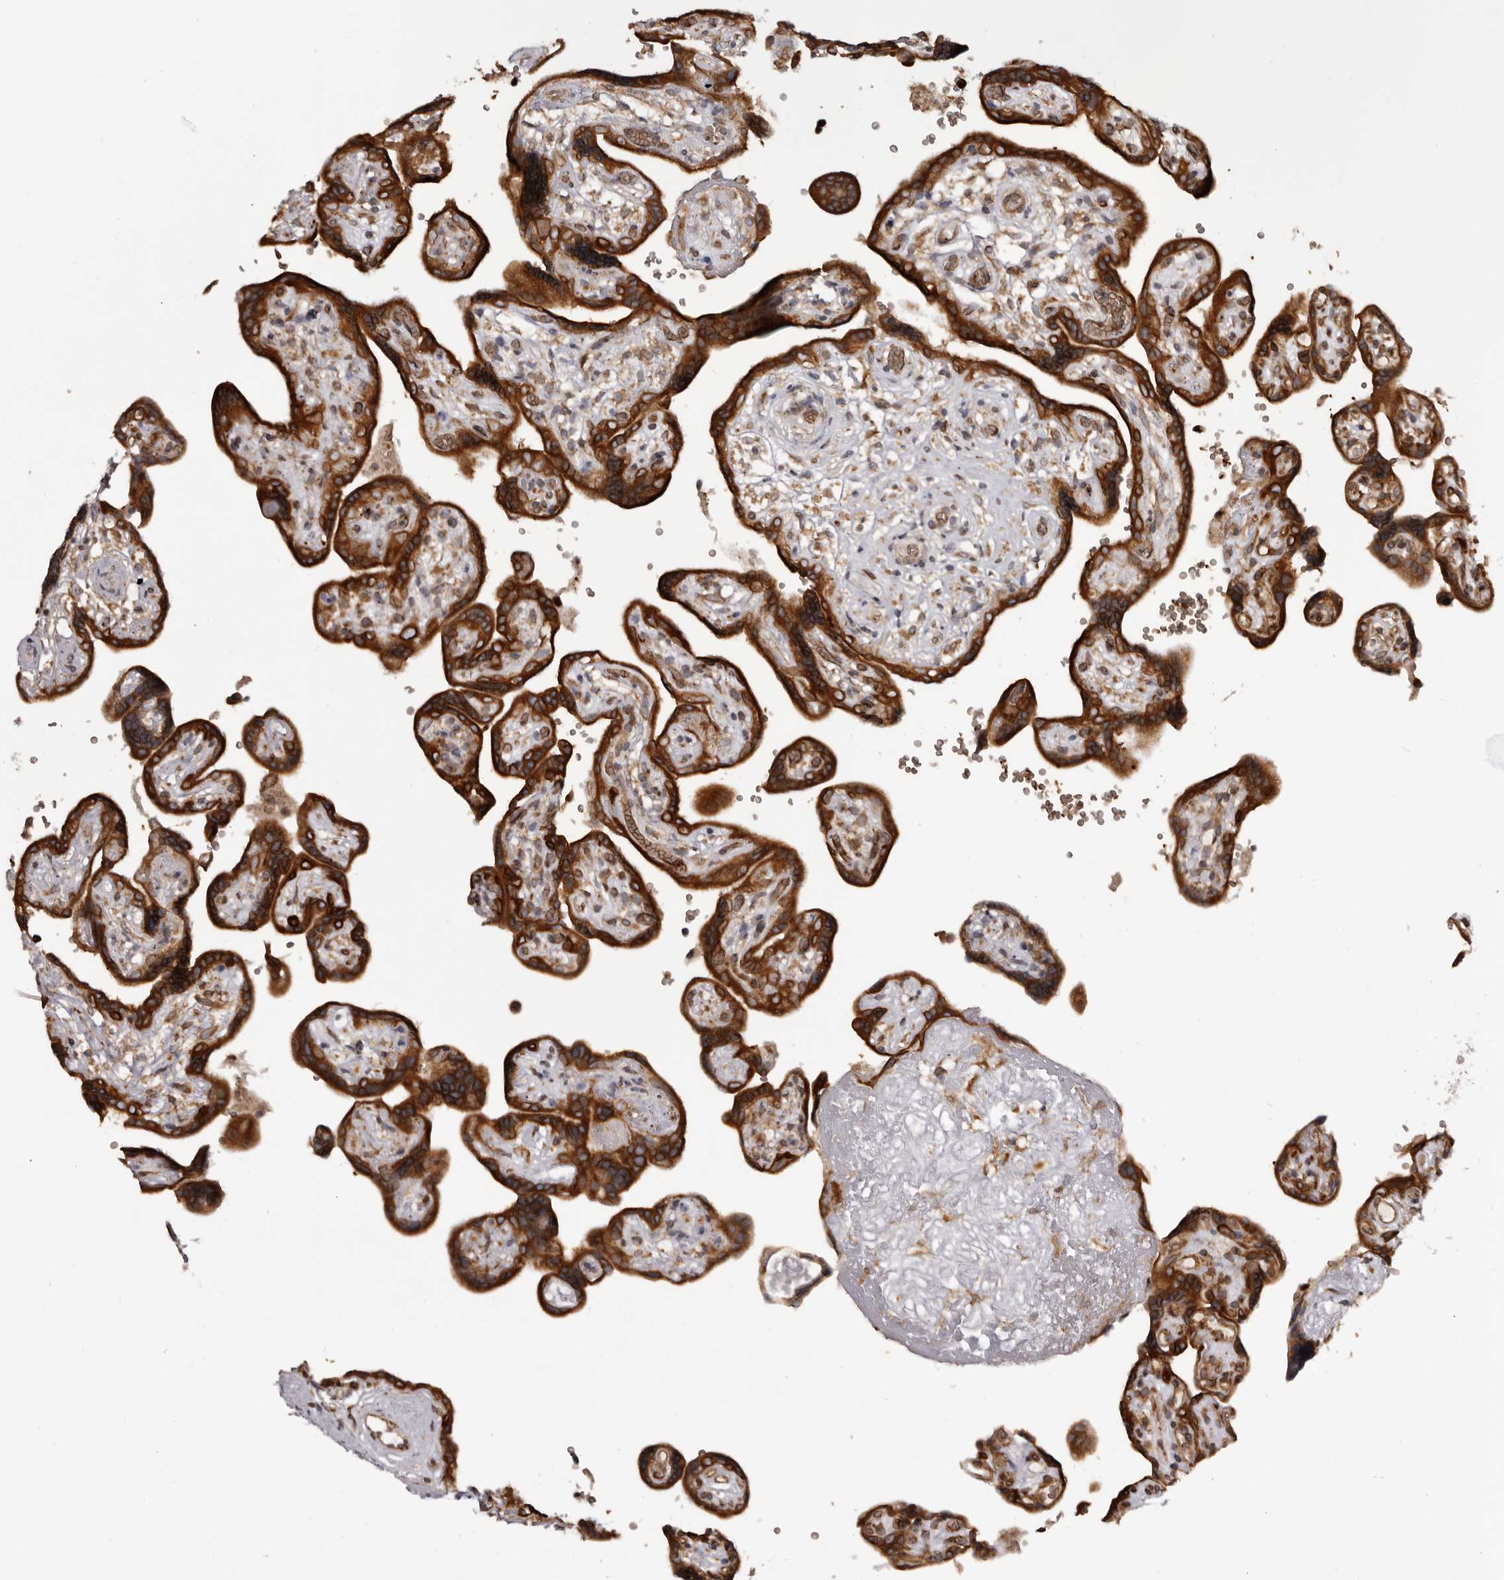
{"staining": {"intensity": "moderate", "quantity": ">75%", "location": "cytoplasmic/membranous"}, "tissue": "placenta", "cell_type": "Decidual cells", "image_type": "normal", "snomed": [{"axis": "morphology", "description": "Normal tissue, NOS"}, {"axis": "topography", "description": "Placenta"}], "caption": "Normal placenta demonstrates moderate cytoplasmic/membranous staining in approximately >75% of decidual cells, visualized by immunohistochemistry. (brown staining indicates protein expression, while blue staining denotes nuclei).", "gene": "C4orf3", "patient": {"sex": "female", "age": 30}}